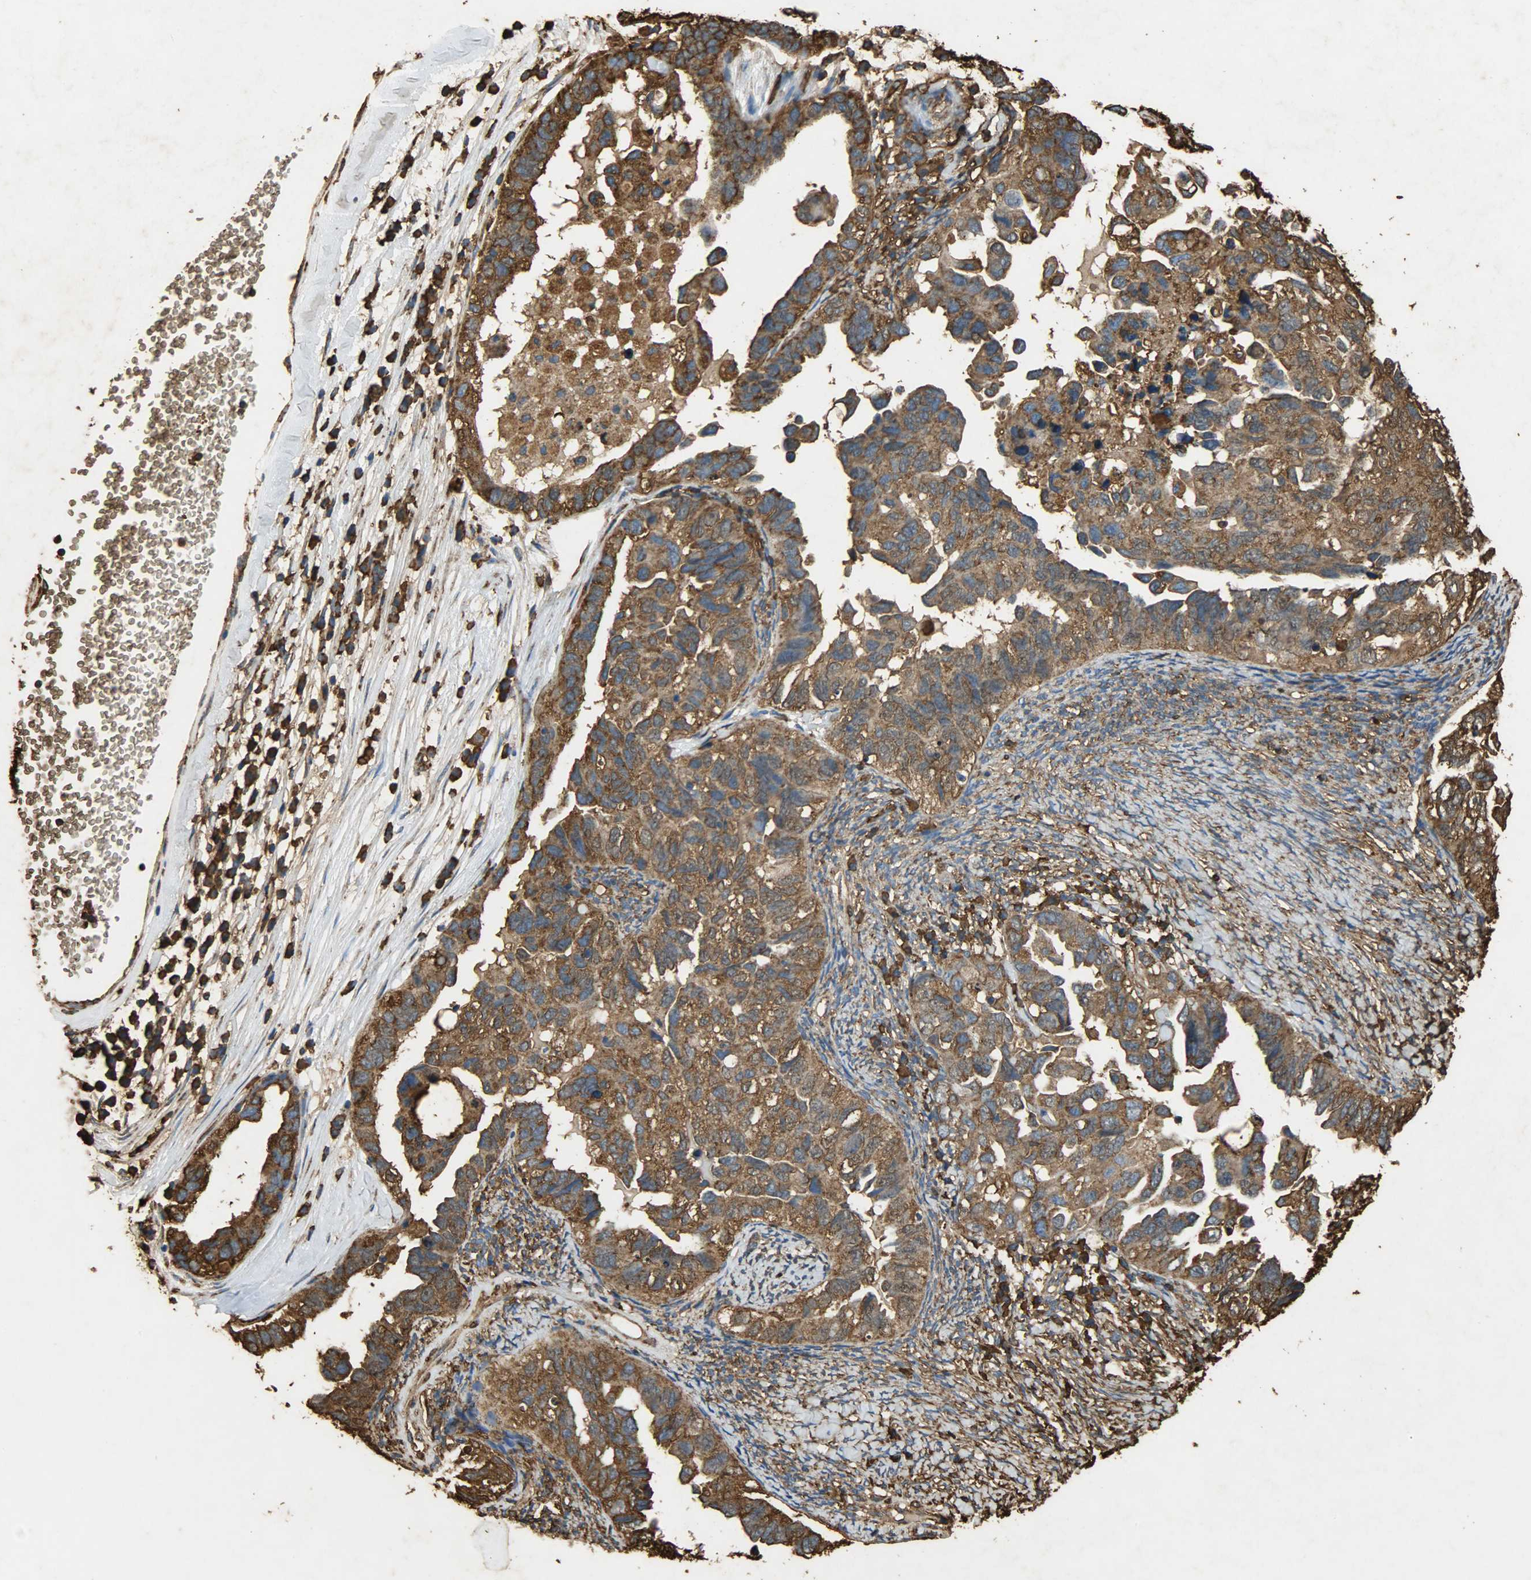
{"staining": {"intensity": "moderate", "quantity": ">75%", "location": "cytoplasmic/membranous"}, "tissue": "ovarian cancer", "cell_type": "Tumor cells", "image_type": "cancer", "snomed": [{"axis": "morphology", "description": "Cystadenocarcinoma, serous, NOS"}, {"axis": "topography", "description": "Ovary"}], "caption": "Protein expression analysis of human ovarian cancer (serous cystadenocarcinoma) reveals moderate cytoplasmic/membranous staining in about >75% of tumor cells.", "gene": "HSP90B1", "patient": {"sex": "female", "age": 82}}